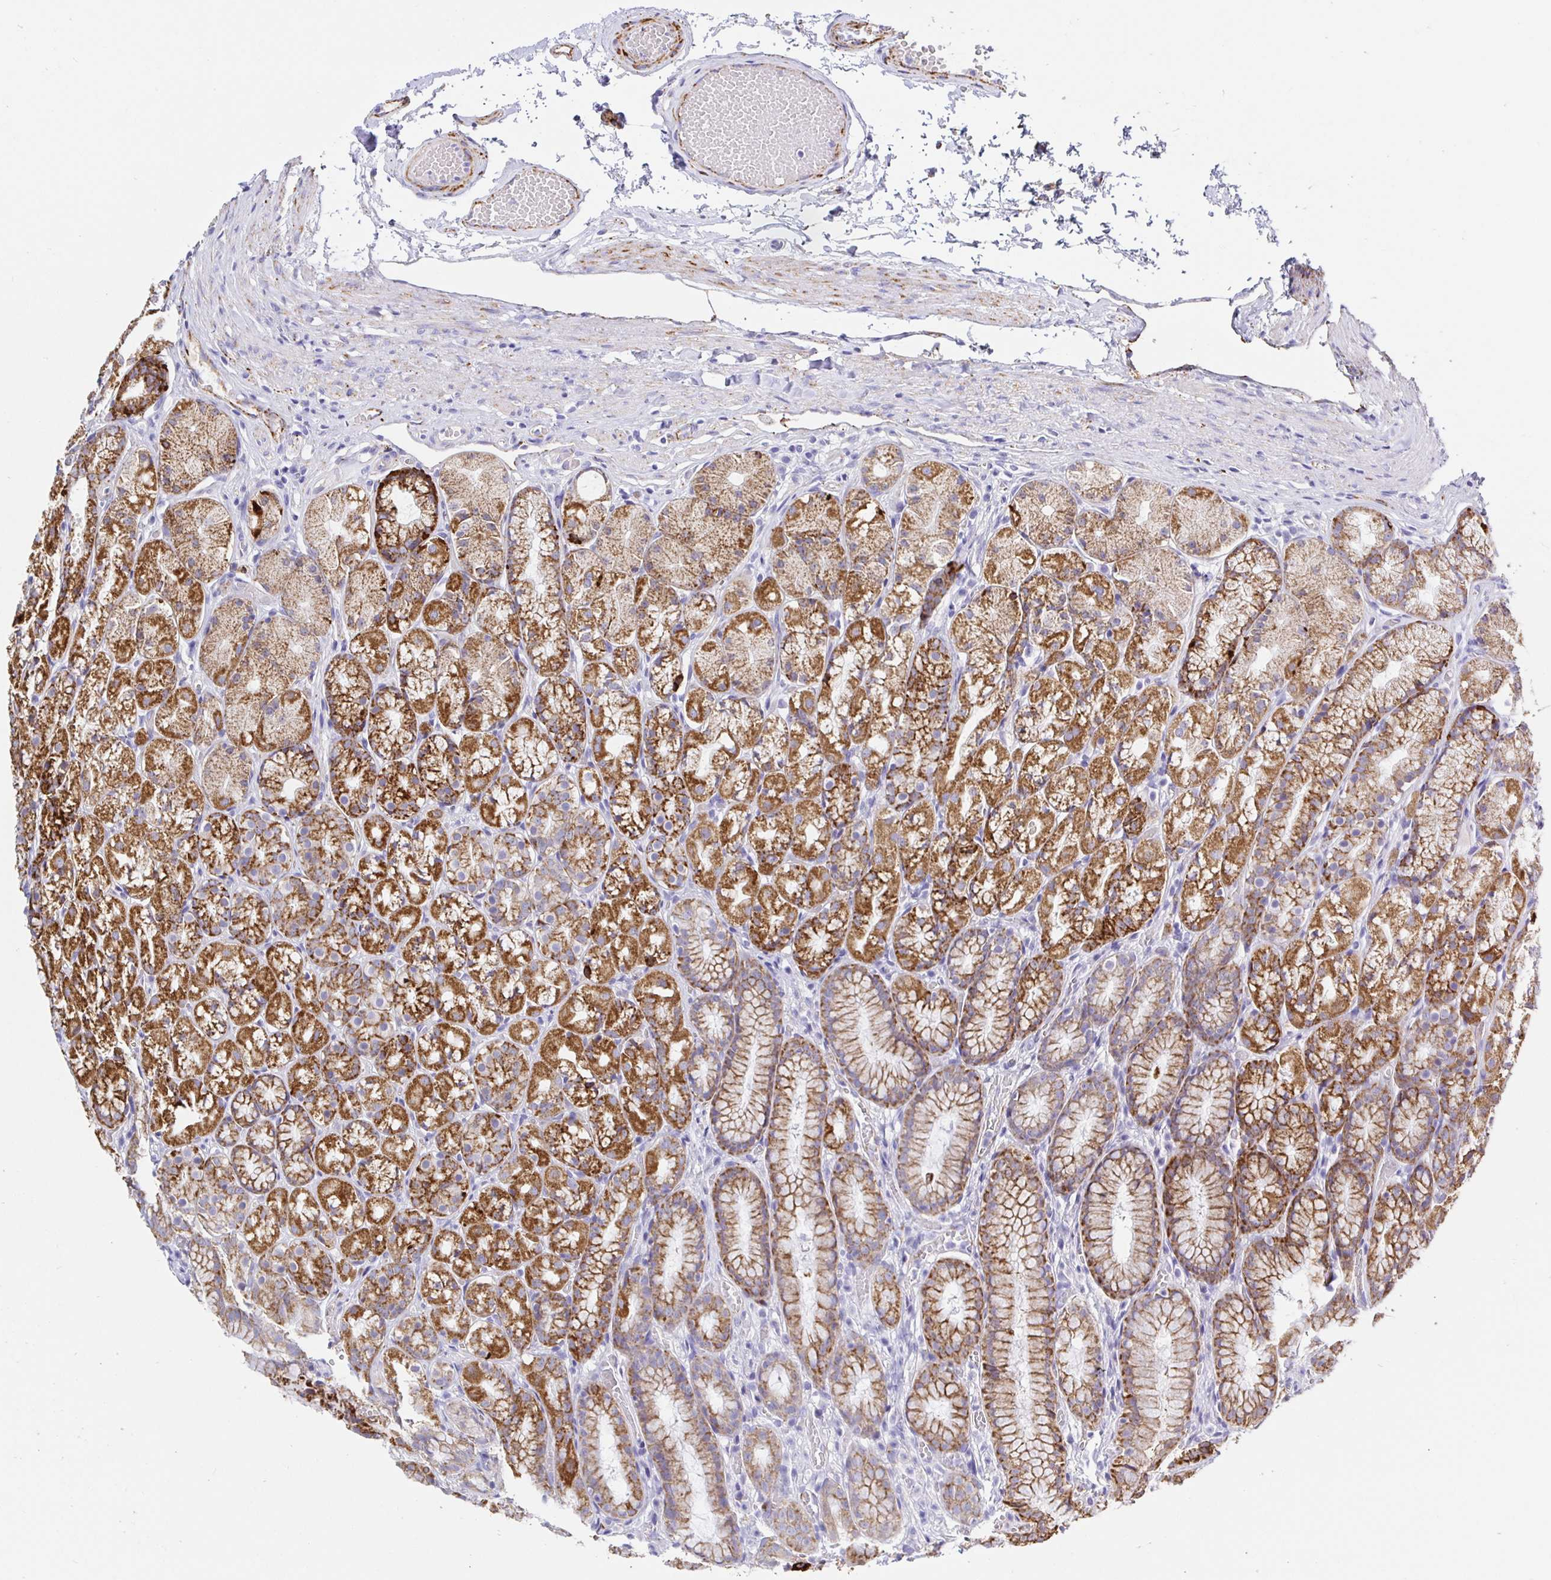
{"staining": {"intensity": "strong", "quantity": ">75%", "location": "cytoplasmic/membranous"}, "tissue": "stomach", "cell_type": "Glandular cells", "image_type": "normal", "snomed": [{"axis": "morphology", "description": "Normal tissue, NOS"}, {"axis": "topography", "description": "Stomach"}], "caption": "Immunohistochemical staining of normal human stomach shows high levels of strong cytoplasmic/membranous staining in about >75% of glandular cells. Using DAB (3,3'-diaminobenzidine) (brown) and hematoxylin (blue) stains, captured at high magnification using brightfield microscopy.", "gene": "MAOA", "patient": {"sex": "male", "age": 70}}